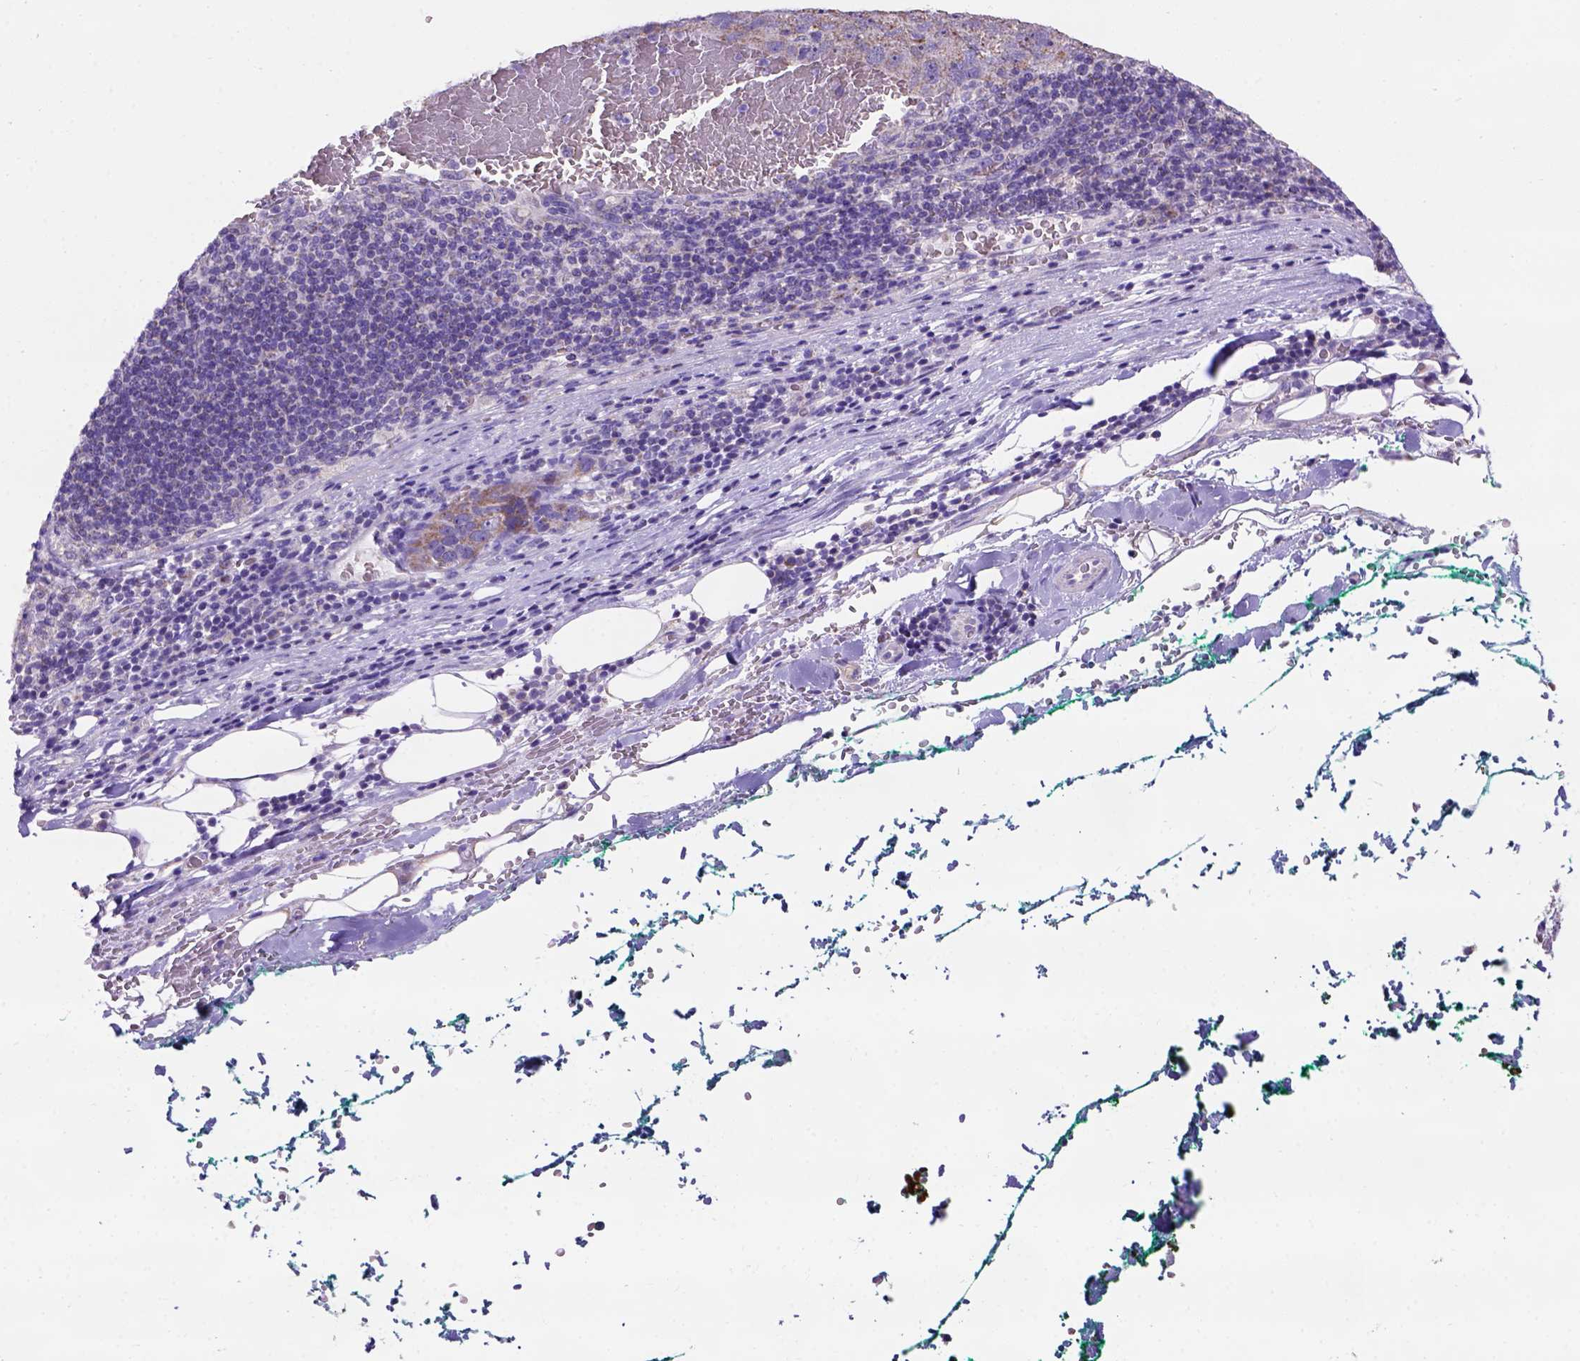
{"staining": {"intensity": "moderate", "quantity": ">75%", "location": "cytoplasmic/membranous"}, "tissue": "pancreatic cancer", "cell_type": "Tumor cells", "image_type": "cancer", "snomed": [{"axis": "morphology", "description": "Adenocarcinoma, NOS"}, {"axis": "topography", "description": "Pancreas"}], "caption": "This is a micrograph of immunohistochemistry staining of pancreatic cancer, which shows moderate expression in the cytoplasmic/membranous of tumor cells.", "gene": "L2HGDH", "patient": {"sex": "female", "age": 61}}